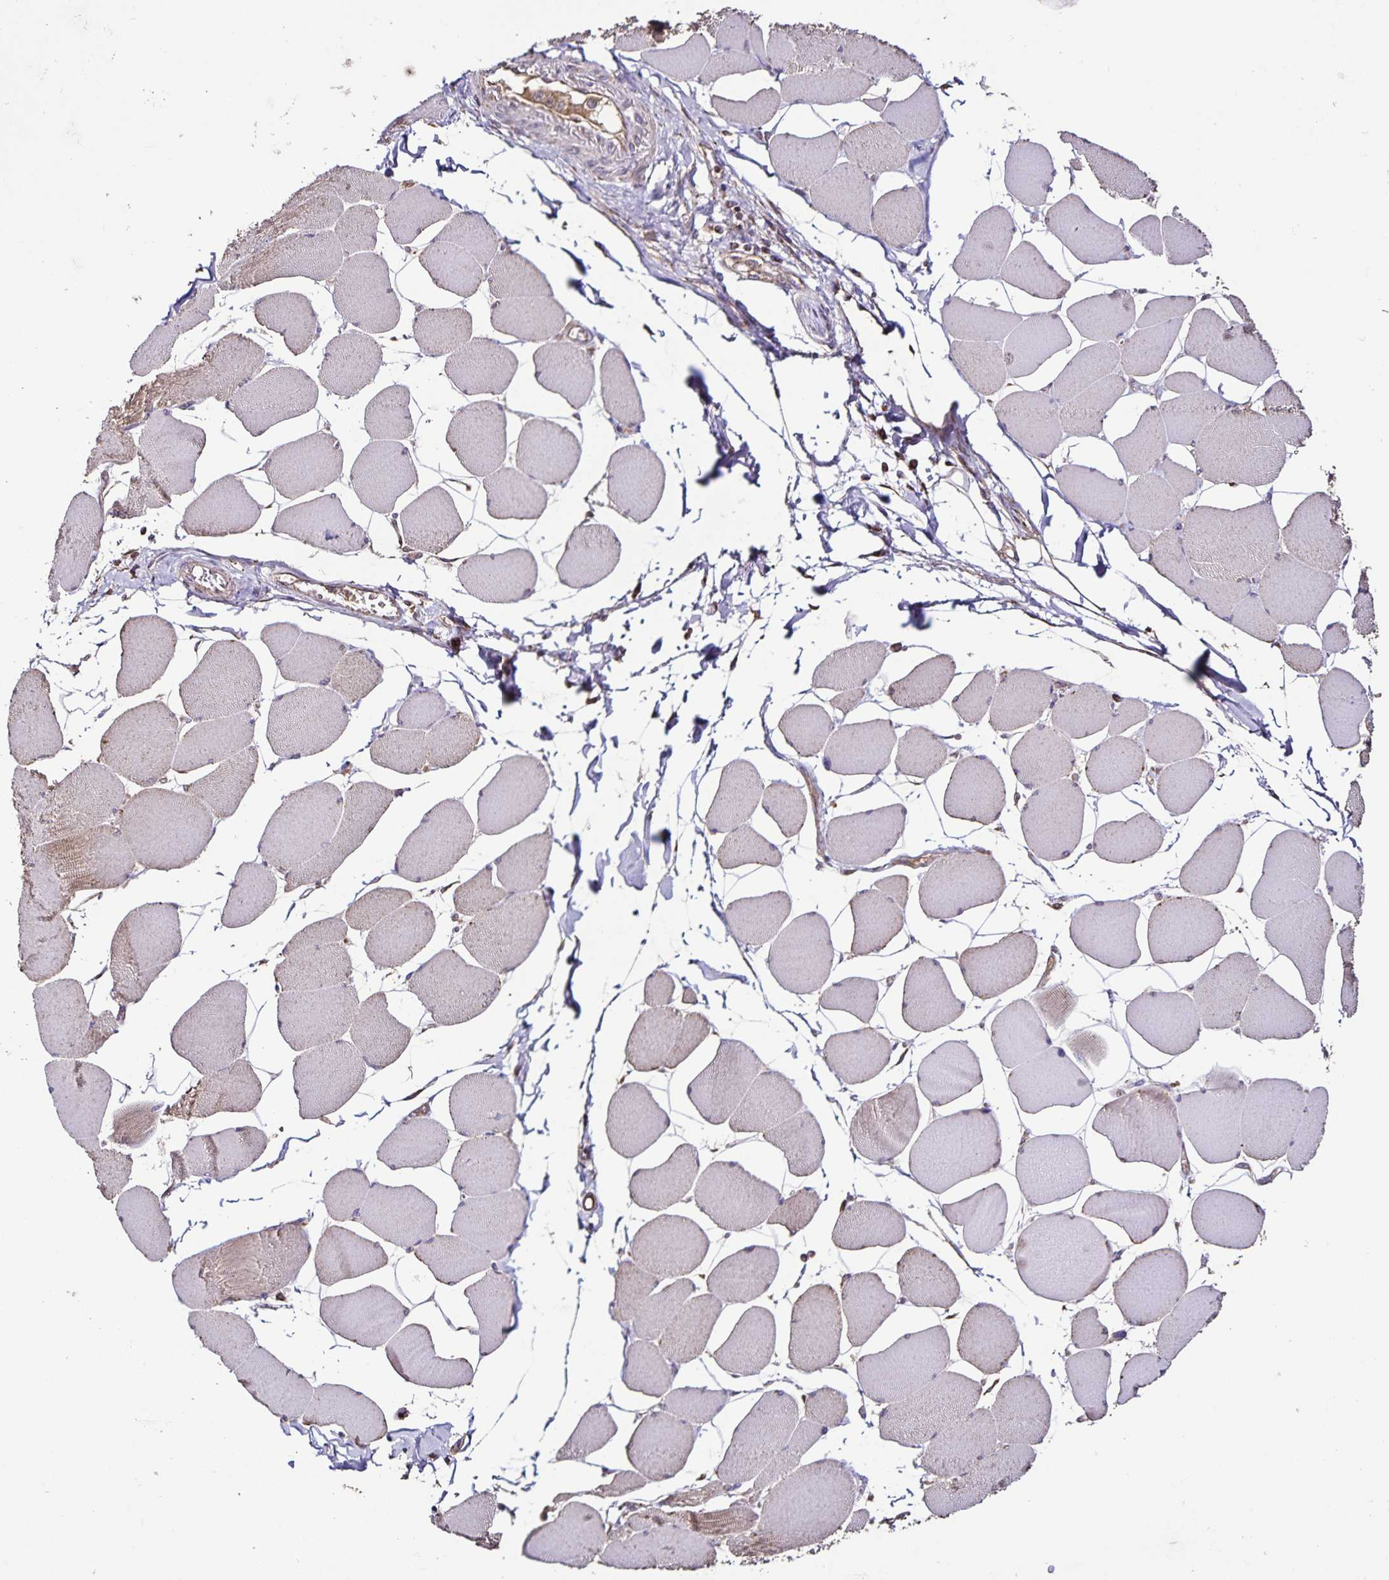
{"staining": {"intensity": "weak", "quantity": "25%-75%", "location": "cytoplasmic/membranous"}, "tissue": "skeletal muscle", "cell_type": "Myocytes", "image_type": "normal", "snomed": [{"axis": "morphology", "description": "Normal tissue, NOS"}, {"axis": "topography", "description": "Skeletal muscle"}], "caption": "The histopathology image exhibits a brown stain indicating the presence of a protein in the cytoplasmic/membranous of myocytes in skeletal muscle. The protein is shown in brown color, while the nuclei are stained blue.", "gene": "MAN1A1", "patient": {"sex": "female", "age": 75}}